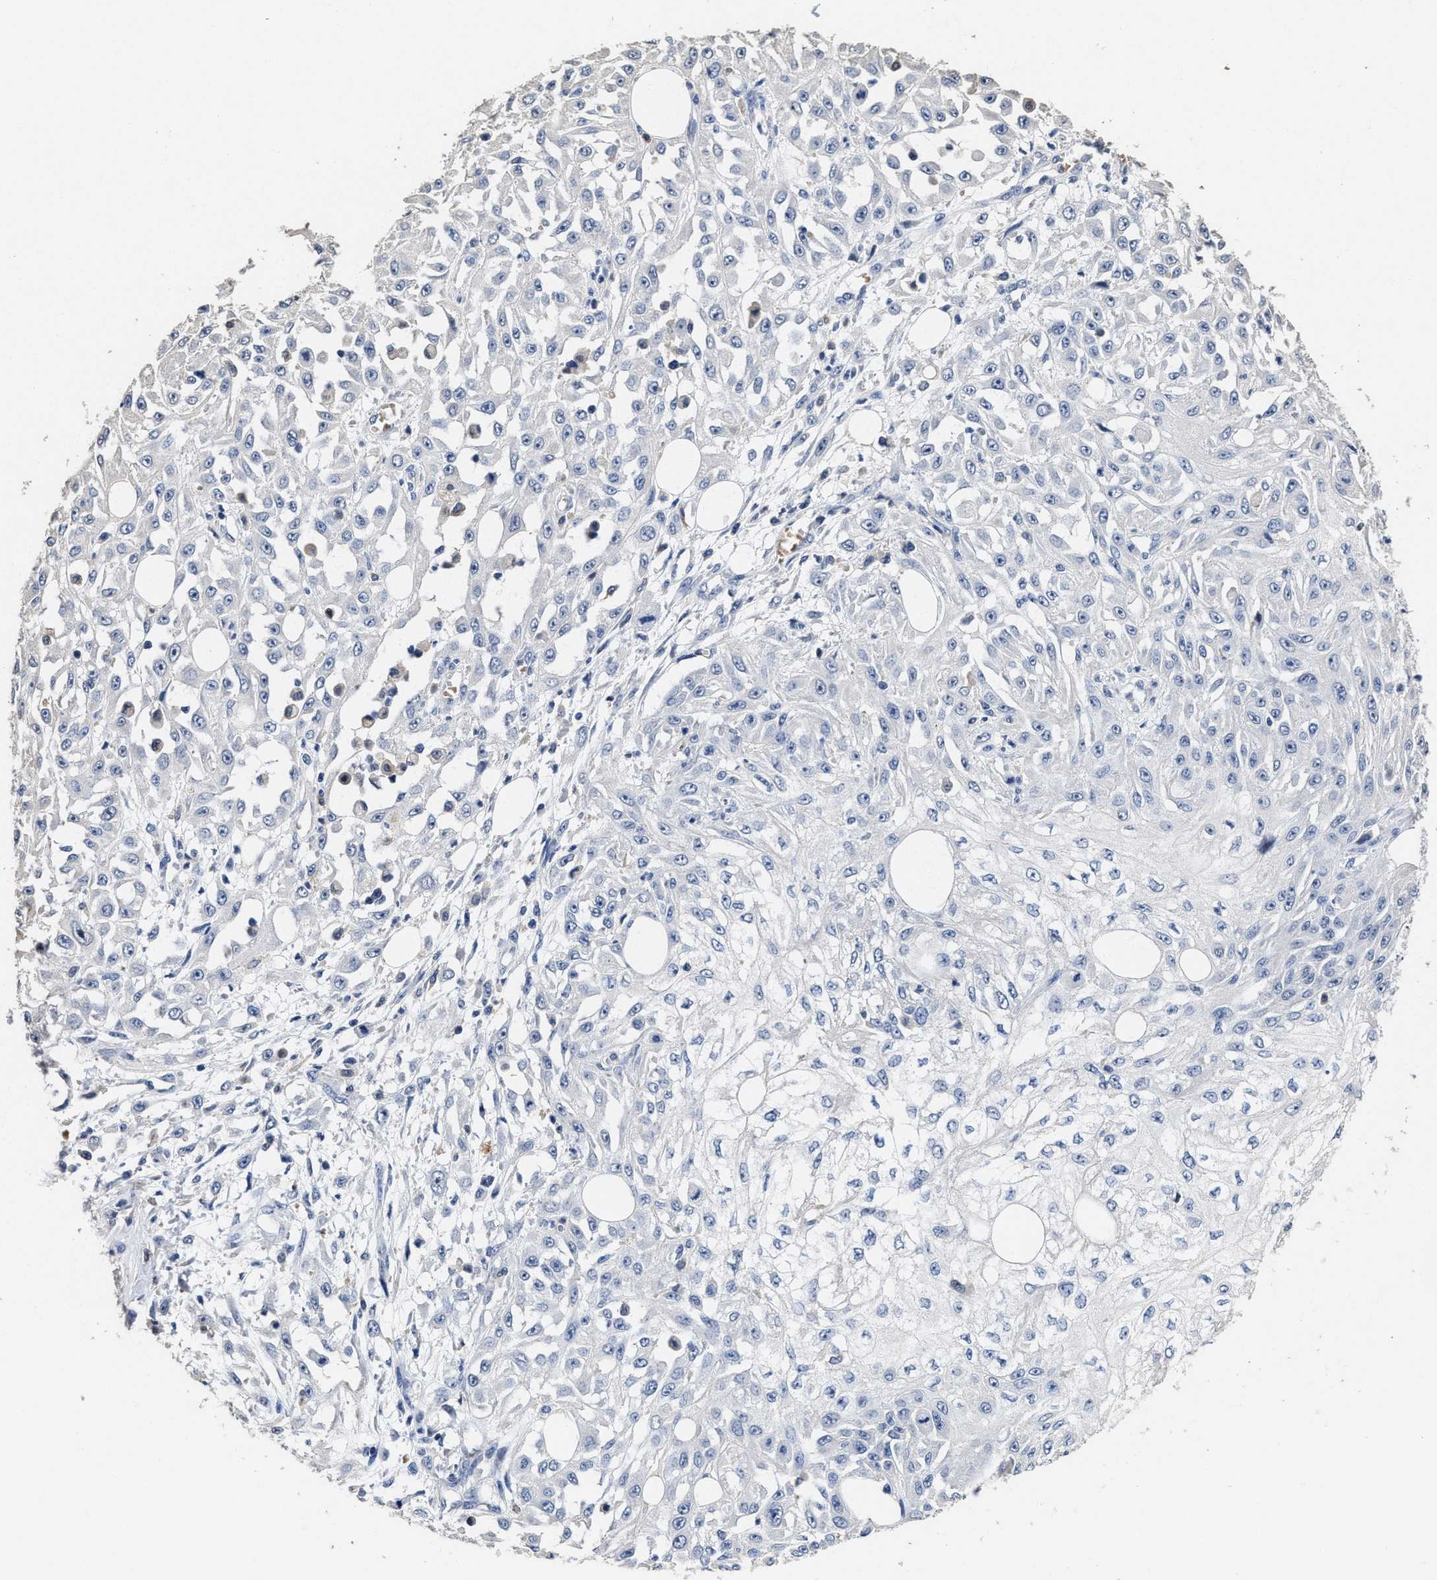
{"staining": {"intensity": "negative", "quantity": "none", "location": "none"}, "tissue": "skin cancer", "cell_type": "Tumor cells", "image_type": "cancer", "snomed": [{"axis": "morphology", "description": "Squamous cell carcinoma, NOS"}, {"axis": "morphology", "description": "Squamous cell carcinoma, metastatic, NOS"}, {"axis": "topography", "description": "Skin"}, {"axis": "topography", "description": "Lymph node"}], "caption": "IHC of skin cancer (squamous cell carcinoma) displays no staining in tumor cells.", "gene": "ZFAT", "patient": {"sex": "male", "age": 75}}